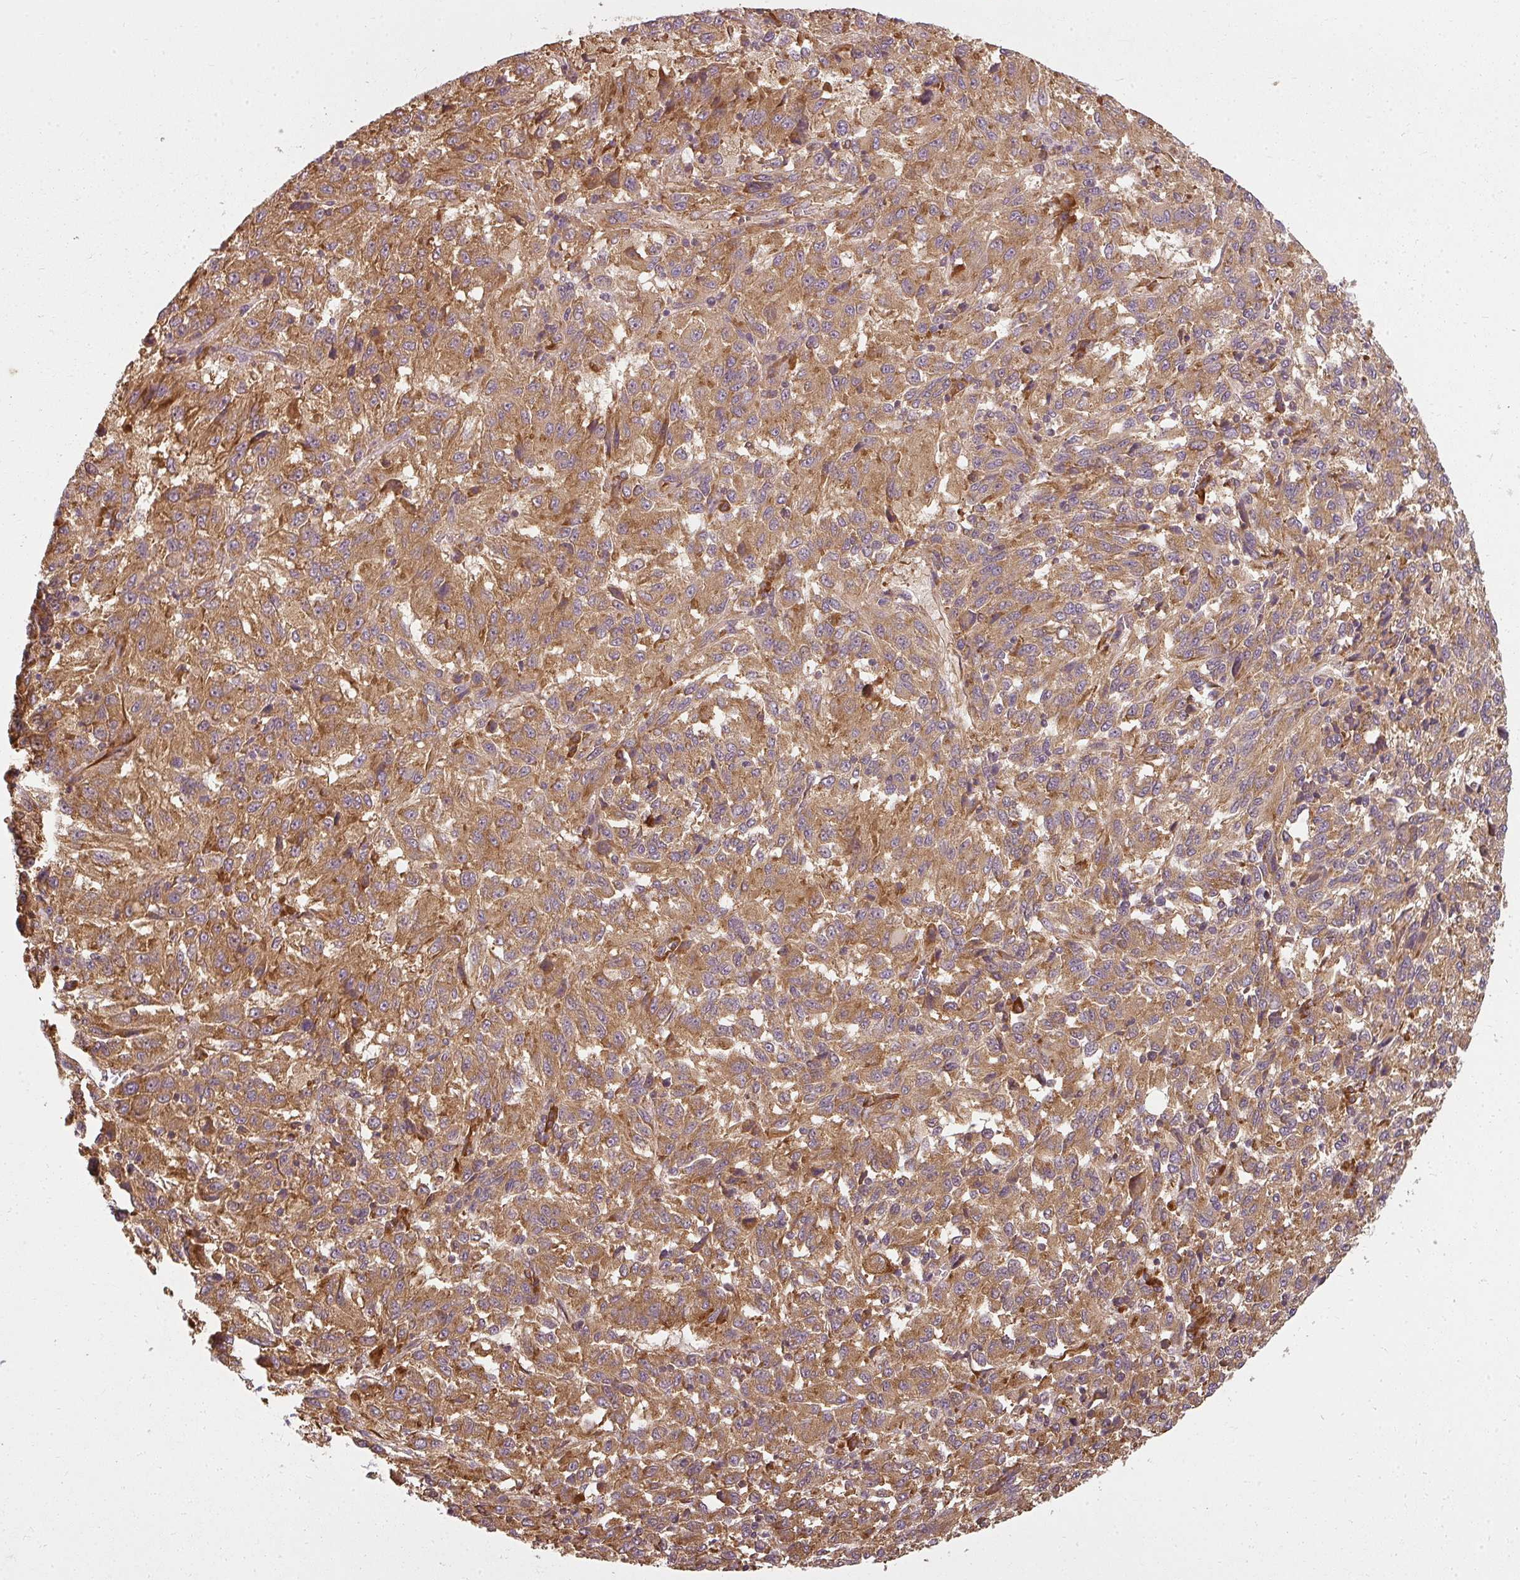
{"staining": {"intensity": "strong", "quantity": ">75%", "location": "cytoplasmic/membranous"}, "tissue": "melanoma", "cell_type": "Tumor cells", "image_type": "cancer", "snomed": [{"axis": "morphology", "description": "Malignant melanoma, Metastatic site"}, {"axis": "topography", "description": "Lung"}], "caption": "The photomicrograph exhibits immunohistochemical staining of malignant melanoma (metastatic site). There is strong cytoplasmic/membranous expression is appreciated in about >75% of tumor cells.", "gene": "RPL24", "patient": {"sex": "male", "age": 64}}